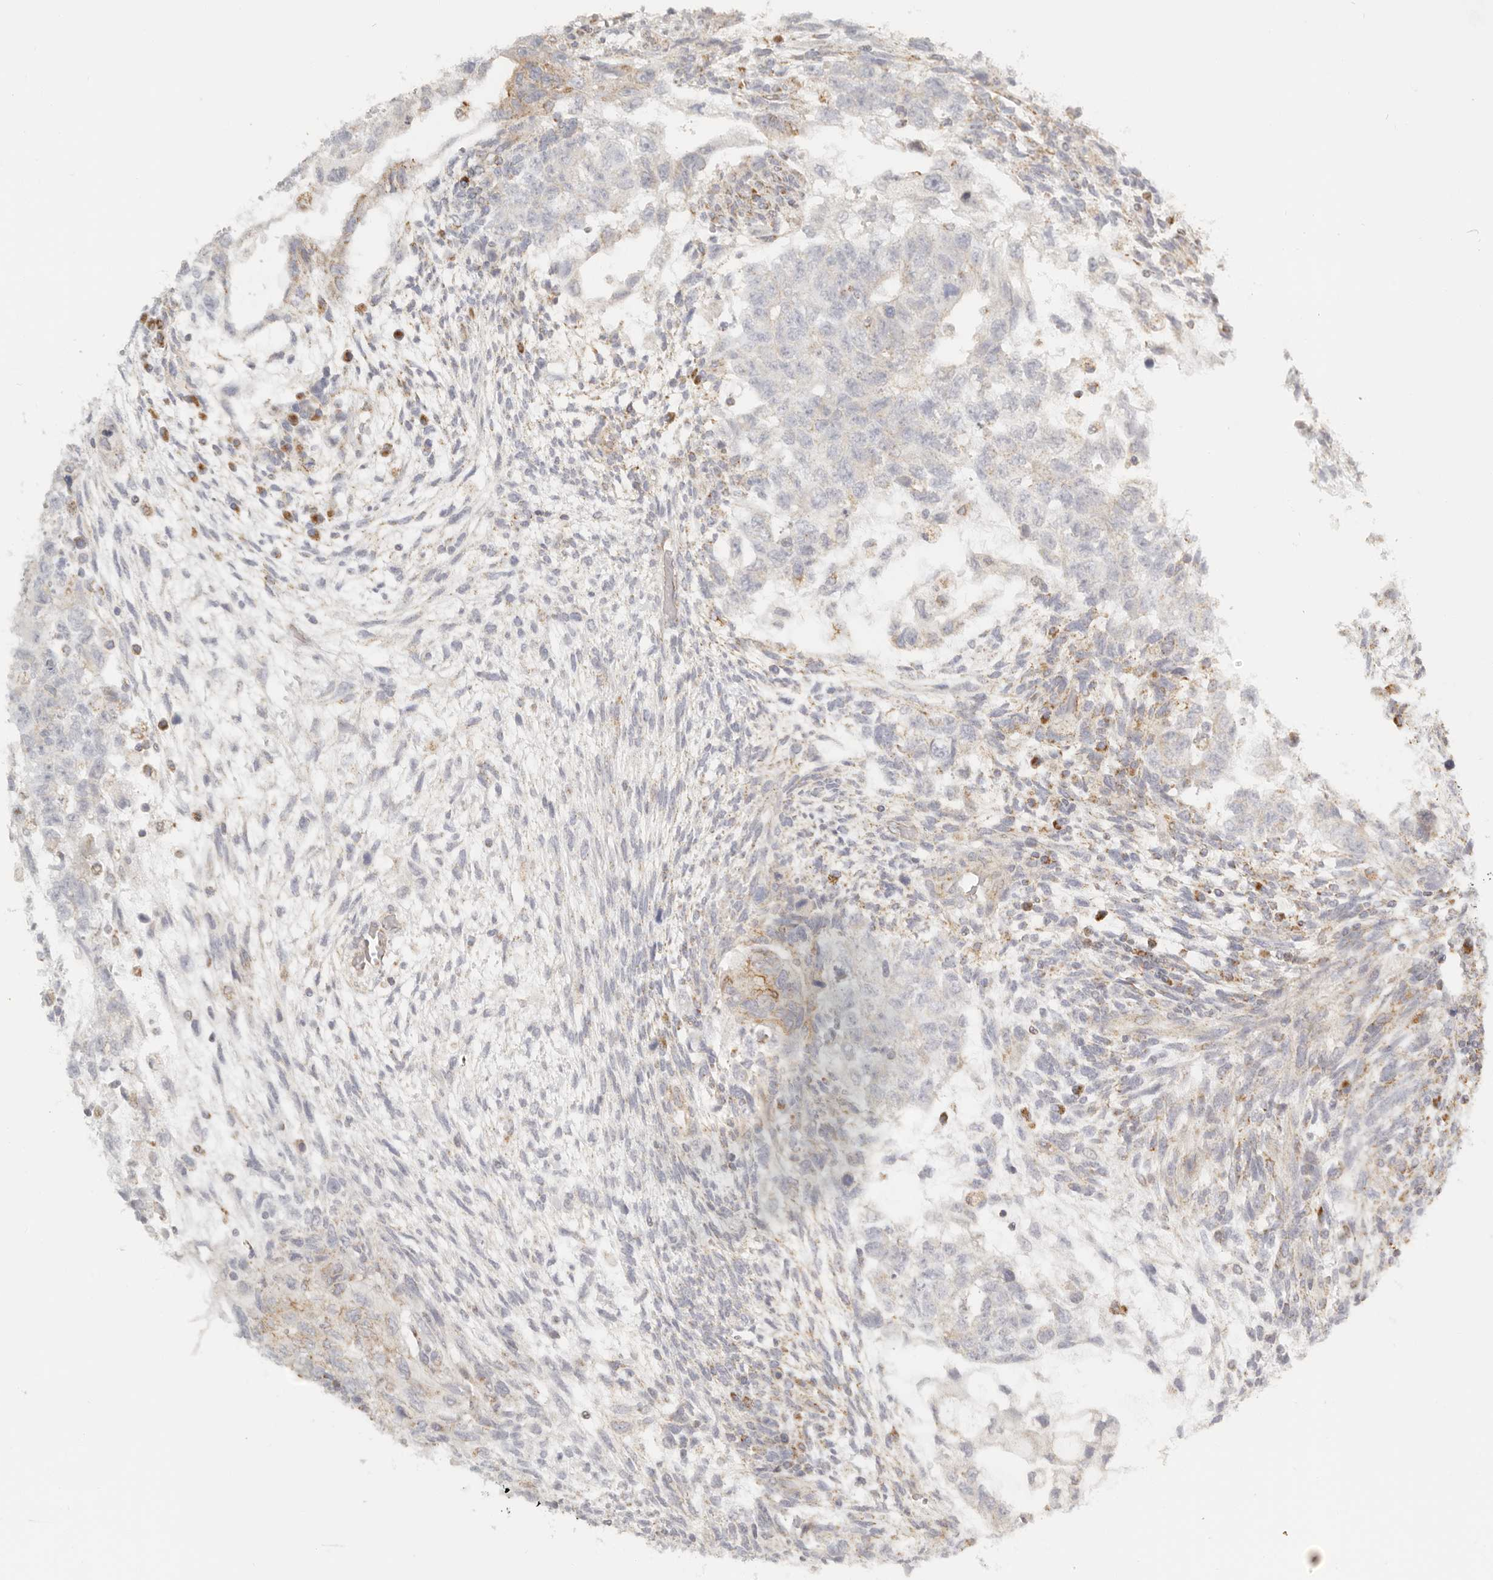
{"staining": {"intensity": "negative", "quantity": "none", "location": "none"}, "tissue": "testis cancer", "cell_type": "Tumor cells", "image_type": "cancer", "snomed": [{"axis": "morphology", "description": "Normal tissue, NOS"}, {"axis": "morphology", "description": "Carcinoma, Embryonal, NOS"}, {"axis": "topography", "description": "Testis"}], "caption": "This is an immunohistochemistry histopathology image of testis cancer. There is no expression in tumor cells.", "gene": "KDF1", "patient": {"sex": "male", "age": 36}}